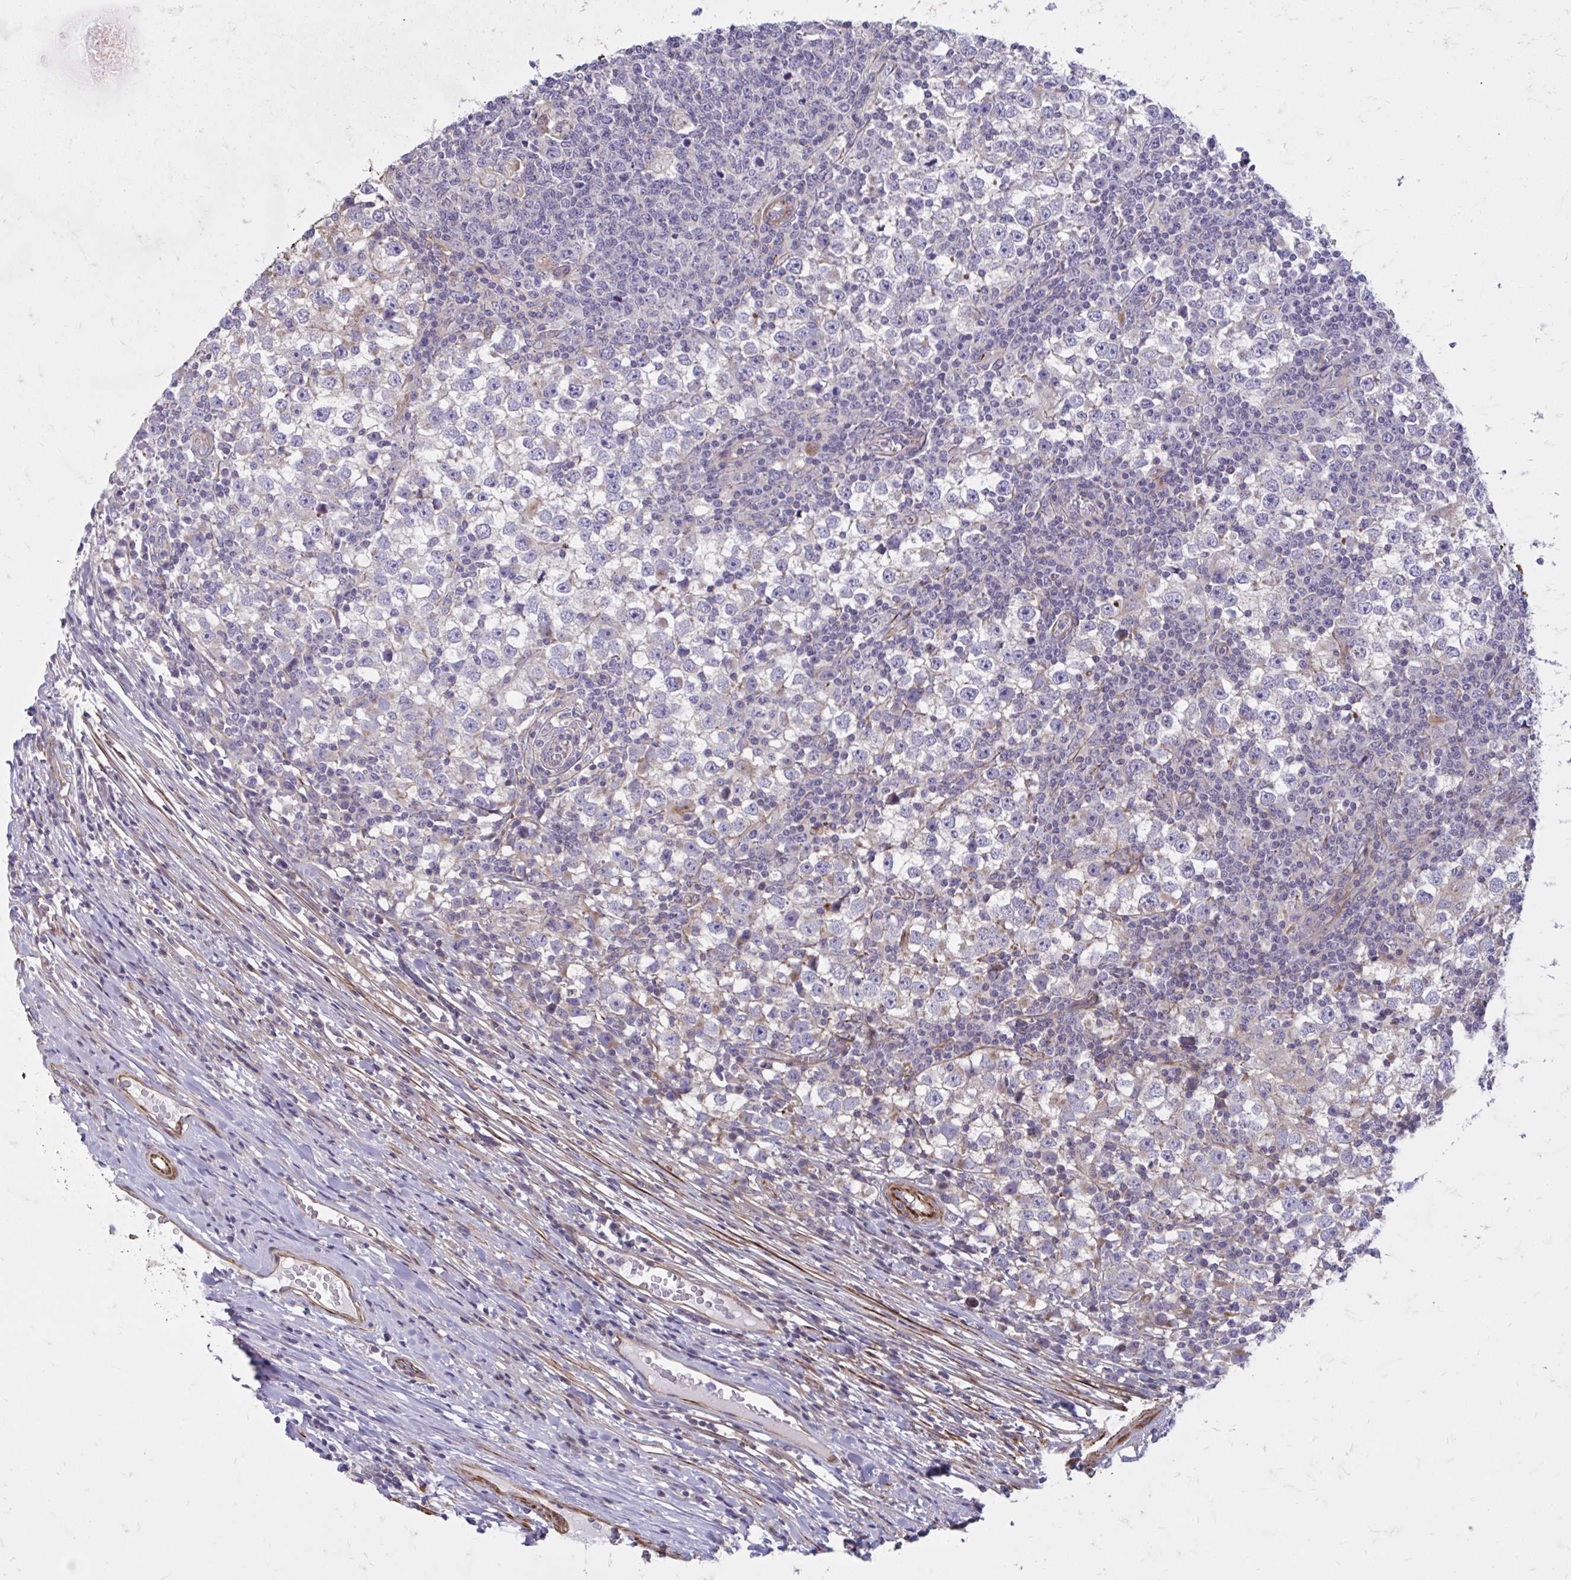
{"staining": {"intensity": "weak", "quantity": "25%-75%", "location": "cytoplasmic/membranous"}, "tissue": "testis cancer", "cell_type": "Tumor cells", "image_type": "cancer", "snomed": [{"axis": "morphology", "description": "Seminoma, NOS"}, {"axis": "topography", "description": "Testis"}], "caption": "A brown stain shows weak cytoplasmic/membranous expression of a protein in testis cancer tumor cells.", "gene": "FAP", "patient": {"sex": "male", "age": 65}}